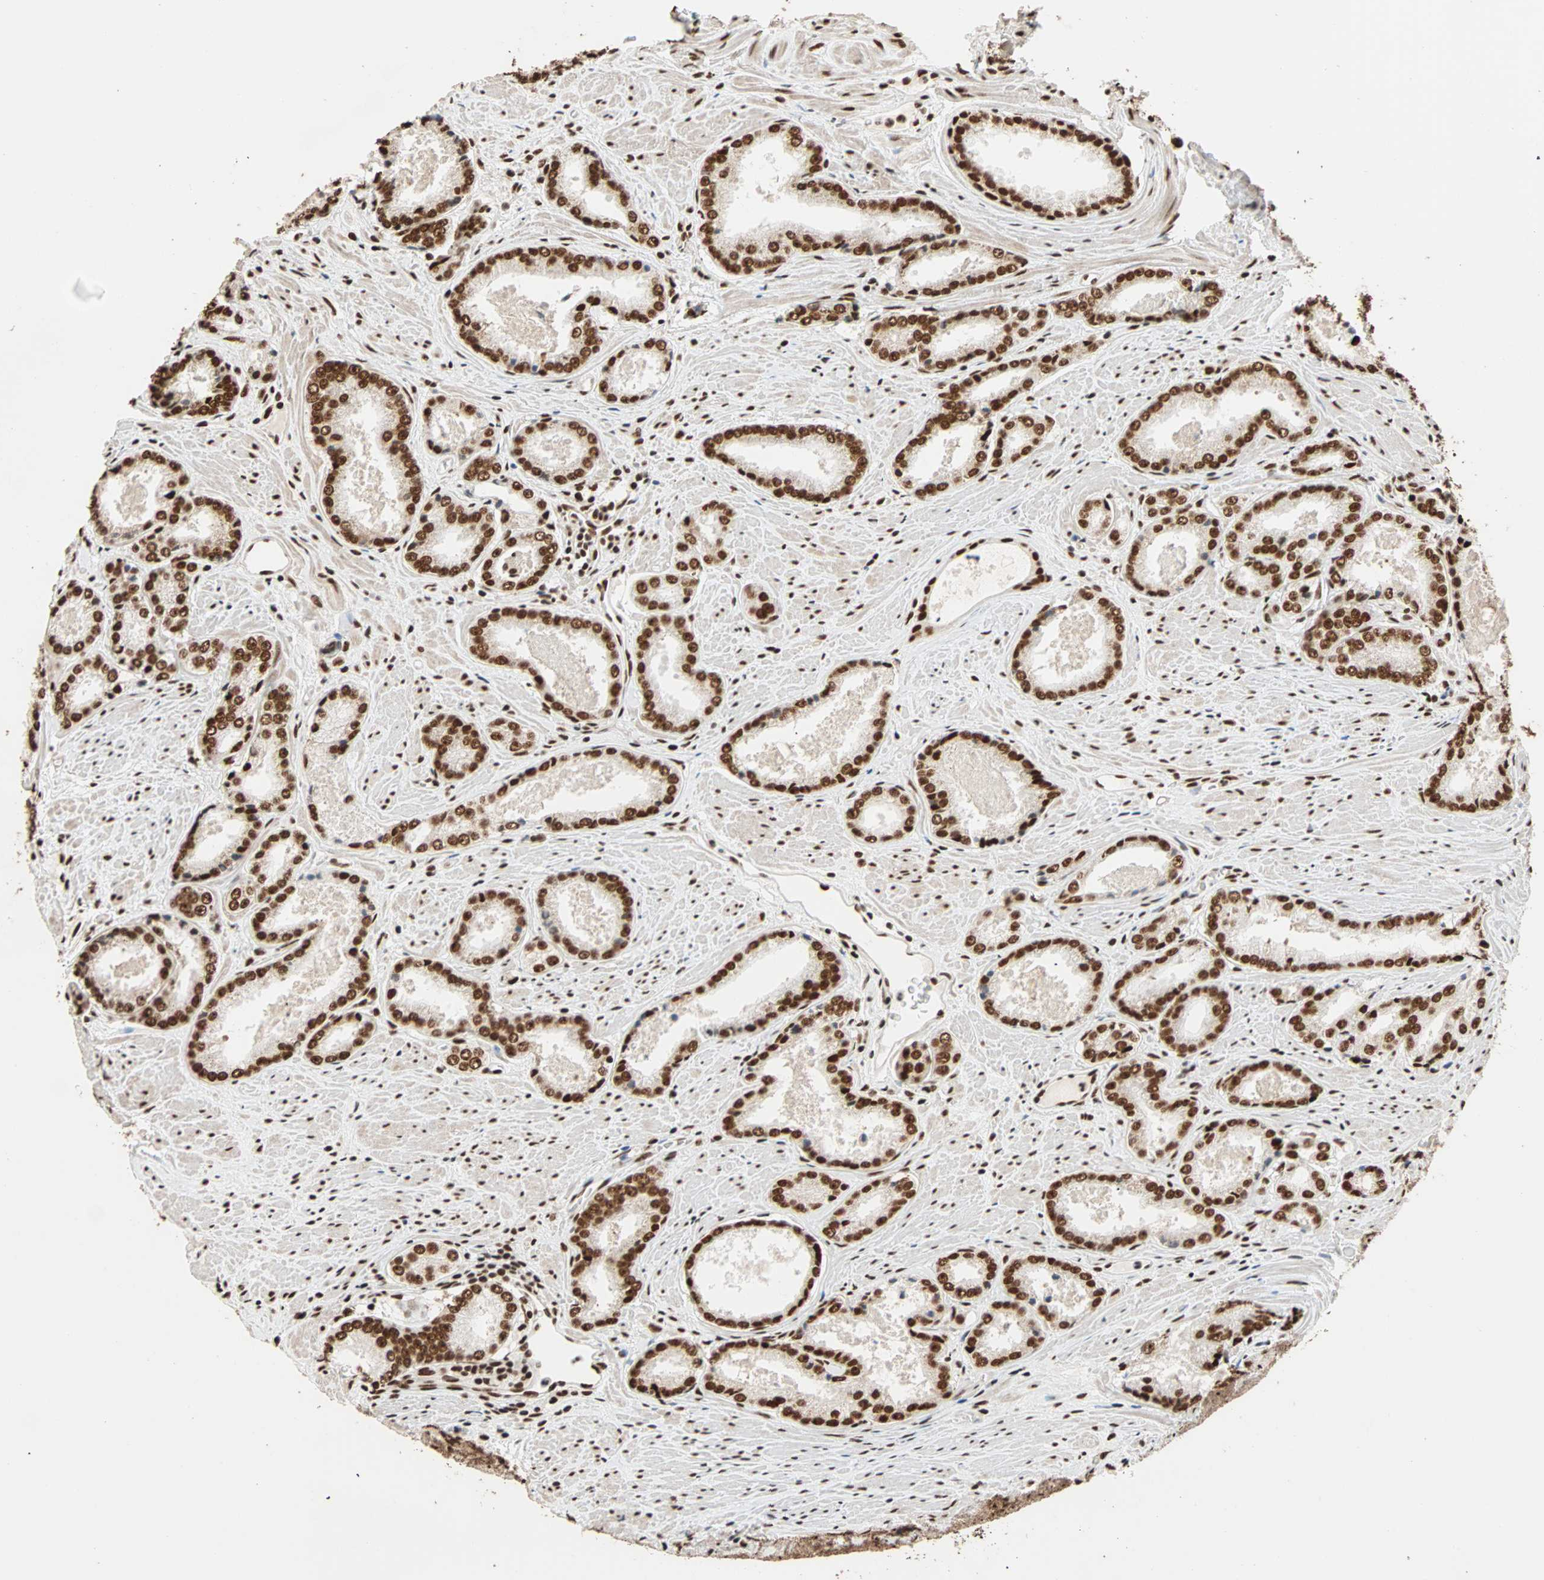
{"staining": {"intensity": "strong", "quantity": ">75%", "location": "nuclear"}, "tissue": "prostate cancer", "cell_type": "Tumor cells", "image_type": "cancer", "snomed": [{"axis": "morphology", "description": "Adenocarcinoma, Low grade"}, {"axis": "topography", "description": "Prostate"}], "caption": "This micrograph reveals prostate cancer (adenocarcinoma (low-grade)) stained with immunohistochemistry (IHC) to label a protein in brown. The nuclear of tumor cells show strong positivity for the protein. Nuclei are counter-stained blue.", "gene": "ILF2", "patient": {"sex": "male", "age": 64}}